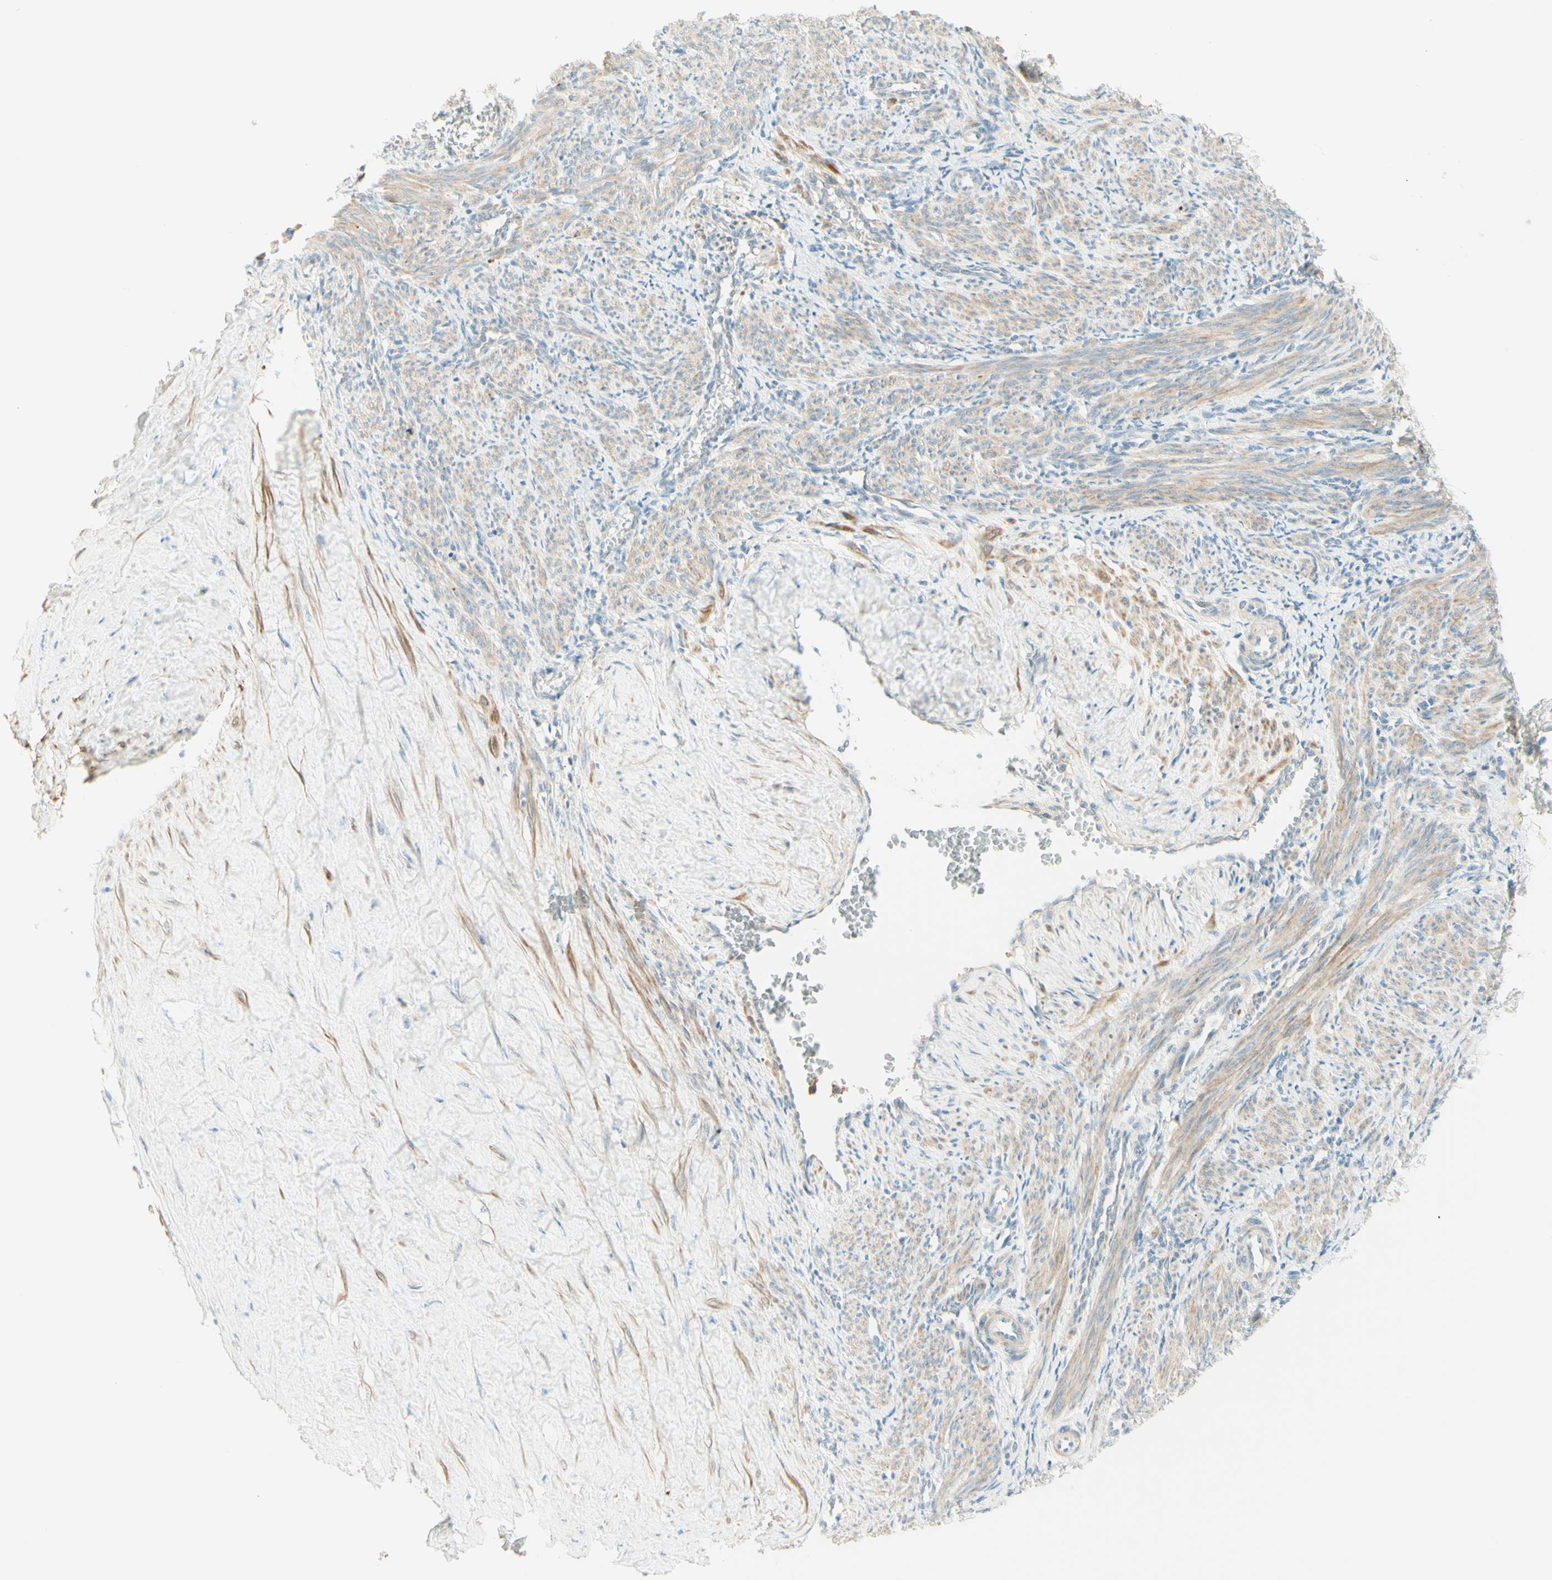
{"staining": {"intensity": "moderate", "quantity": ">75%", "location": "cytoplasmic/membranous"}, "tissue": "smooth muscle", "cell_type": "Smooth muscle cells", "image_type": "normal", "snomed": [{"axis": "morphology", "description": "Normal tissue, NOS"}, {"axis": "topography", "description": "Endometrium"}], "caption": "High-power microscopy captured an immunohistochemistry (IHC) image of unremarkable smooth muscle, revealing moderate cytoplasmic/membranous staining in about >75% of smooth muscle cells. The protein of interest is shown in brown color, while the nuclei are stained blue.", "gene": "PROM1", "patient": {"sex": "female", "age": 33}}